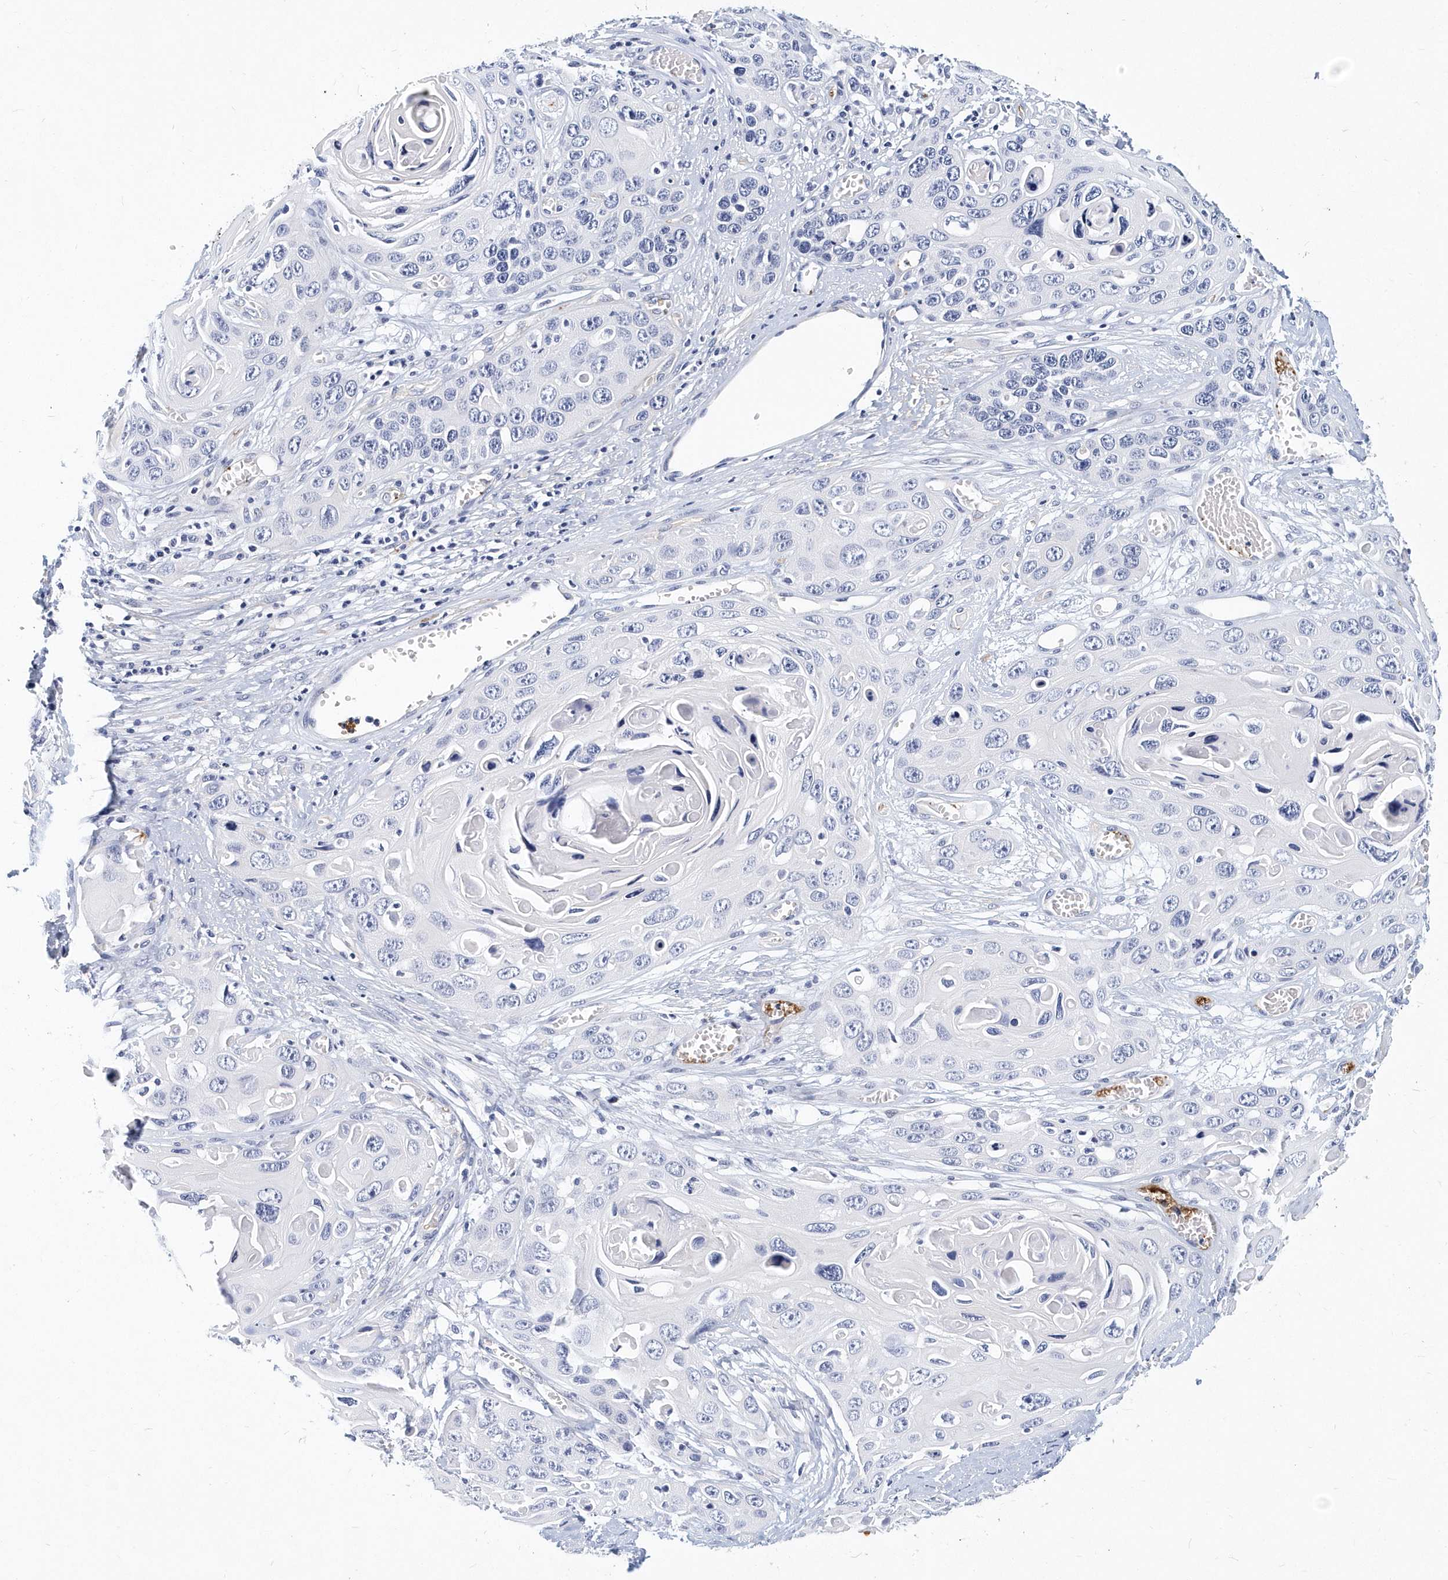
{"staining": {"intensity": "negative", "quantity": "none", "location": "none"}, "tissue": "skin cancer", "cell_type": "Tumor cells", "image_type": "cancer", "snomed": [{"axis": "morphology", "description": "Squamous cell carcinoma, NOS"}, {"axis": "topography", "description": "Skin"}], "caption": "High magnification brightfield microscopy of skin cancer (squamous cell carcinoma) stained with DAB (3,3'-diaminobenzidine) (brown) and counterstained with hematoxylin (blue): tumor cells show no significant positivity.", "gene": "ITGA2B", "patient": {"sex": "male", "age": 55}}